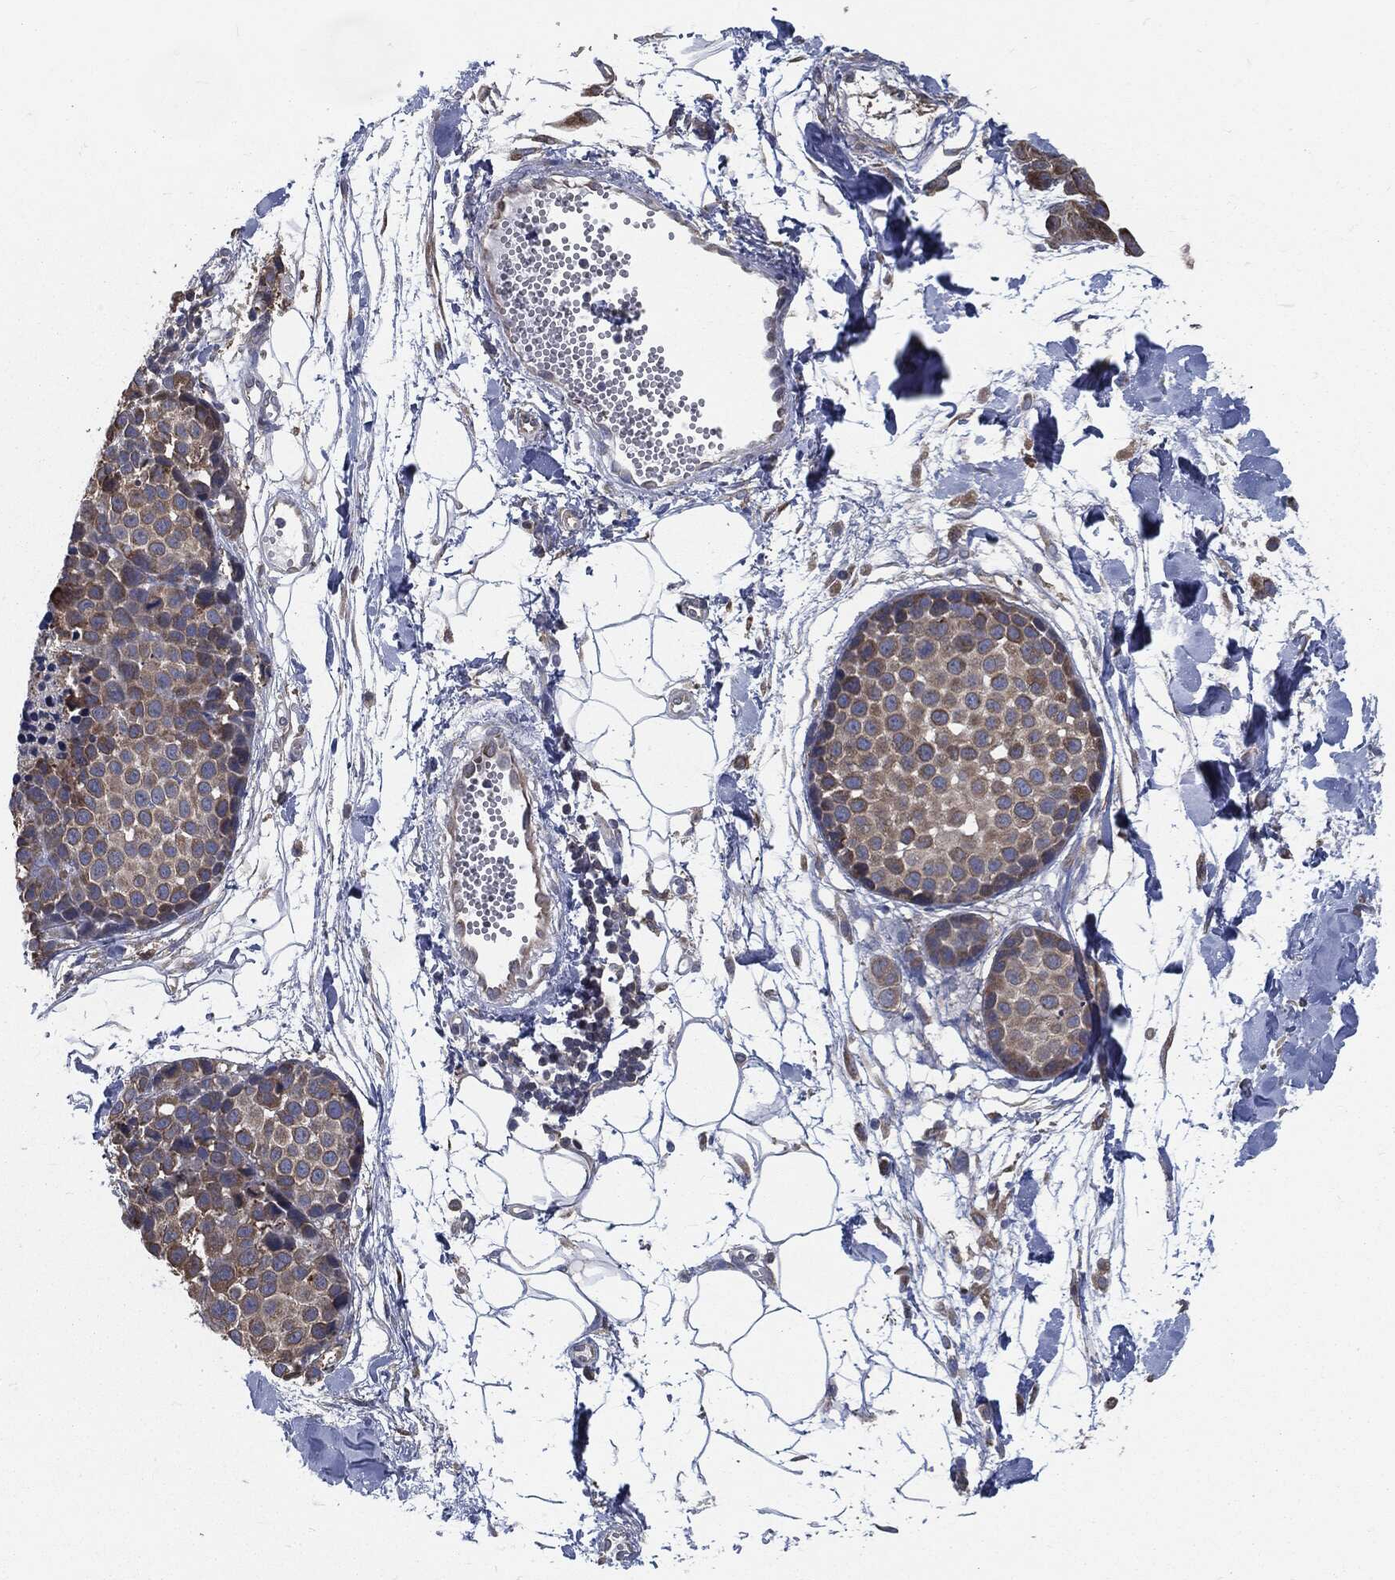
{"staining": {"intensity": "moderate", "quantity": "25%-75%", "location": "cytoplasmic/membranous"}, "tissue": "melanoma", "cell_type": "Tumor cells", "image_type": "cancer", "snomed": [{"axis": "morphology", "description": "Malignant melanoma, NOS"}, {"axis": "topography", "description": "Skin"}], "caption": "IHC of malignant melanoma demonstrates medium levels of moderate cytoplasmic/membranous expression in approximately 25%-75% of tumor cells.", "gene": "PRDX4", "patient": {"sex": "female", "age": 86}}